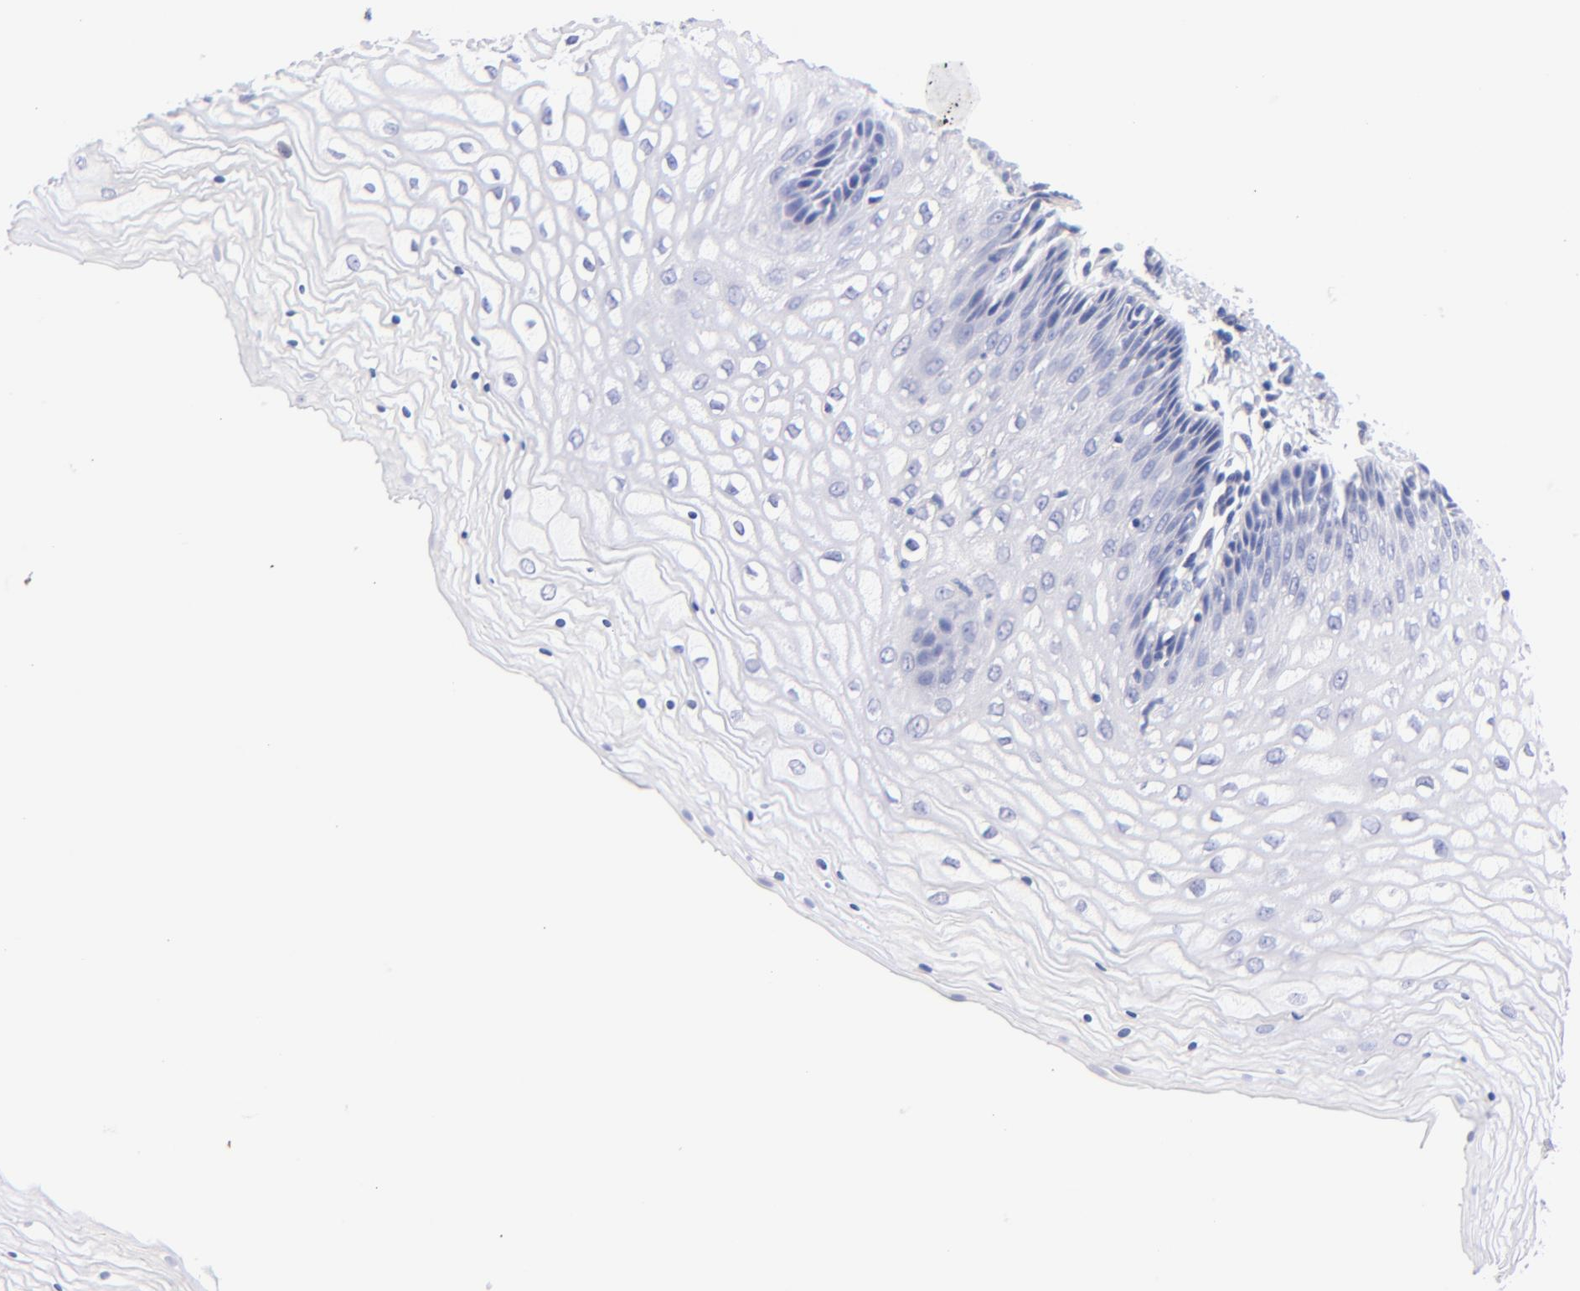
{"staining": {"intensity": "negative", "quantity": "none", "location": "none"}, "tissue": "vagina", "cell_type": "Squamous epithelial cells", "image_type": "normal", "snomed": [{"axis": "morphology", "description": "Normal tissue, NOS"}, {"axis": "topography", "description": "Vagina"}], "caption": "This is a histopathology image of immunohistochemistry staining of normal vagina, which shows no staining in squamous epithelial cells.", "gene": "HORMAD2", "patient": {"sex": "female", "age": 34}}